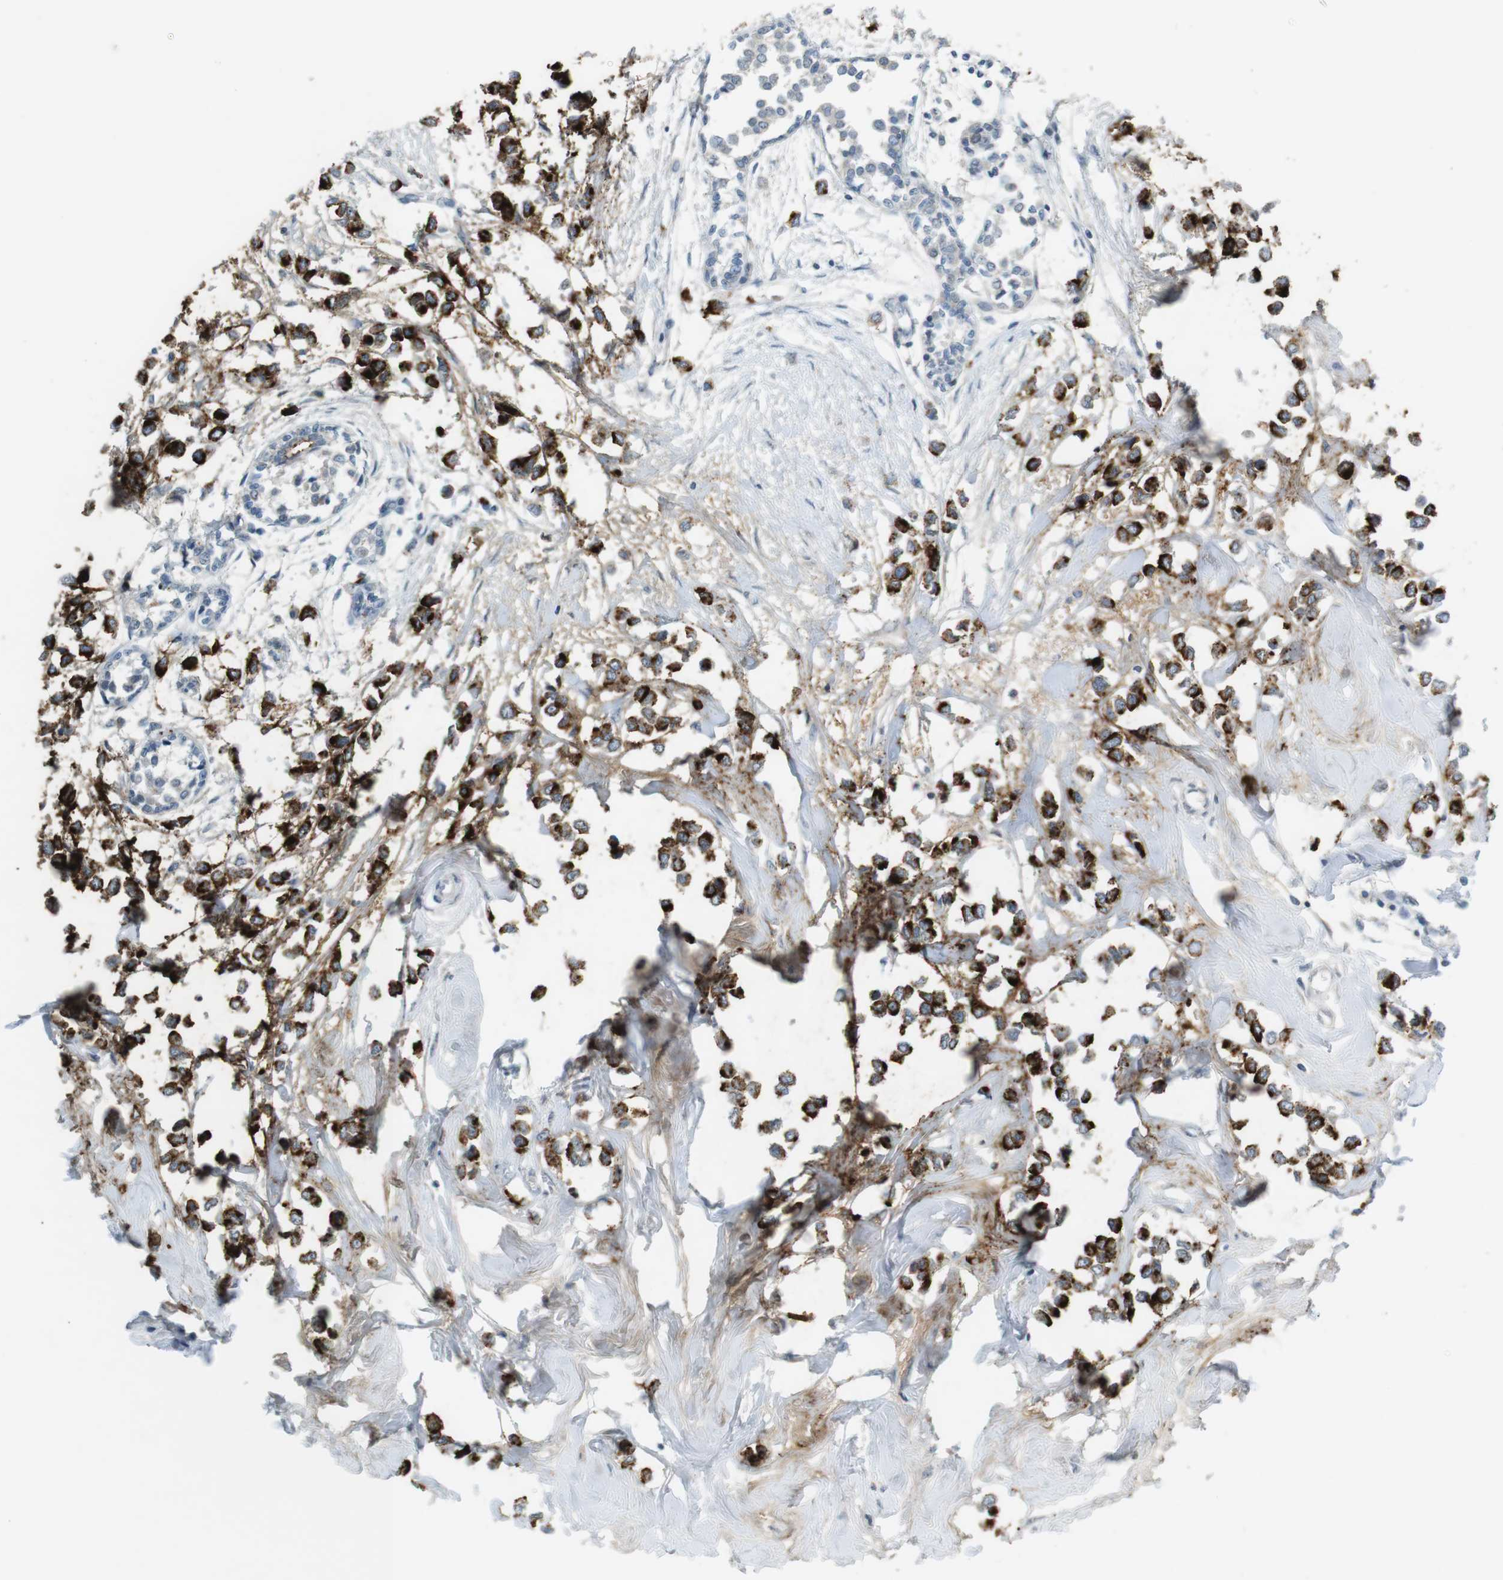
{"staining": {"intensity": "strong", "quantity": ">75%", "location": "cytoplasmic/membranous"}, "tissue": "breast cancer", "cell_type": "Tumor cells", "image_type": "cancer", "snomed": [{"axis": "morphology", "description": "Lobular carcinoma"}, {"axis": "topography", "description": "Breast"}], "caption": "Immunohistochemistry (IHC) (DAB) staining of human breast cancer (lobular carcinoma) exhibits strong cytoplasmic/membranous protein staining in about >75% of tumor cells. The protein of interest is stained brown, and the nuclei are stained in blue (DAB (3,3'-diaminobenzidine) IHC with brightfield microscopy, high magnification).", "gene": "MUC5B", "patient": {"sex": "female", "age": 51}}